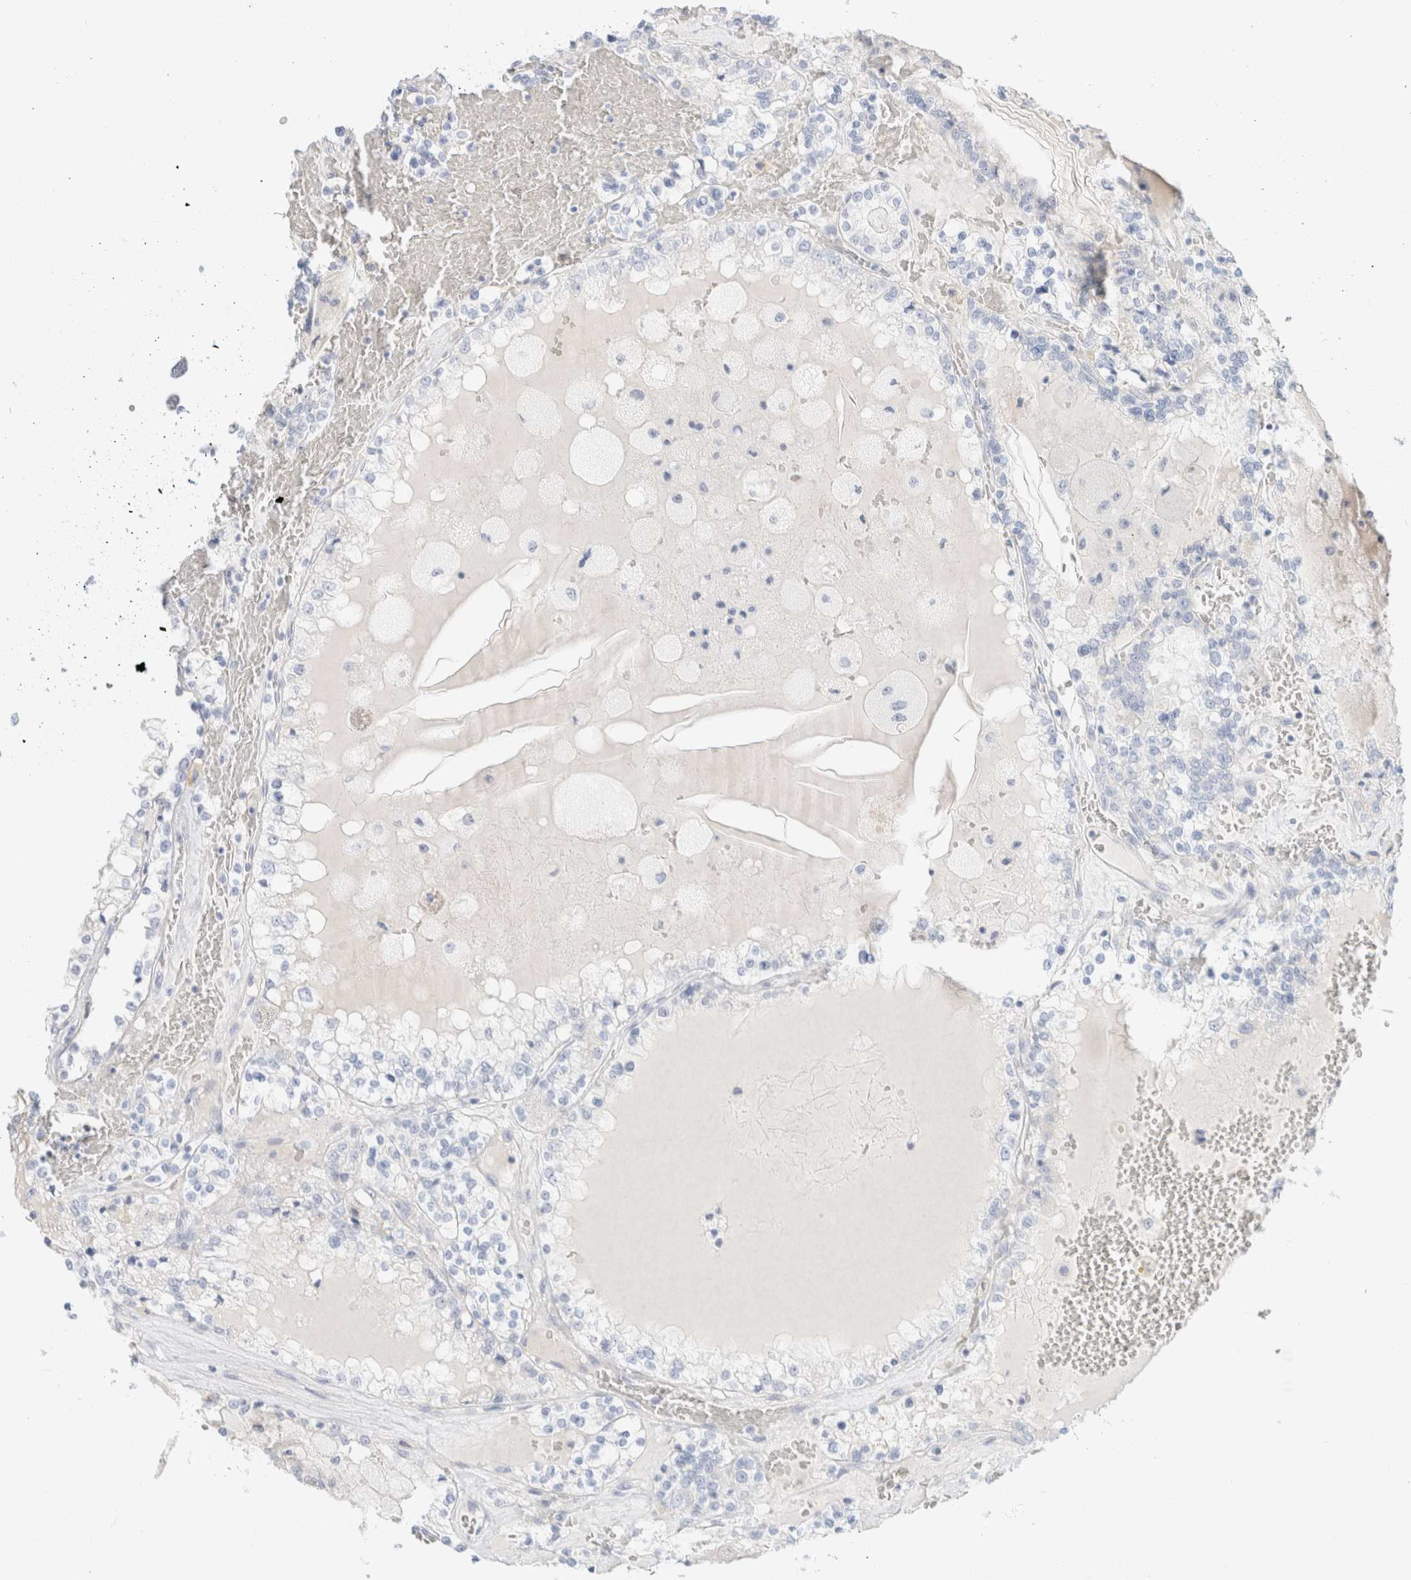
{"staining": {"intensity": "negative", "quantity": "none", "location": "none"}, "tissue": "renal cancer", "cell_type": "Tumor cells", "image_type": "cancer", "snomed": [{"axis": "morphology", "description": "Adenocarcinoma, NOS"}, {"axis": "topography", "description": "Kidney"}], "caption": "The immunohistochemistry (IHC) image has no significant staining in tumor cells of renal cancer (adenocarcinoma) tissue.", "gene": "CPQ", "patient": {"sex": "female", "age": 56}}